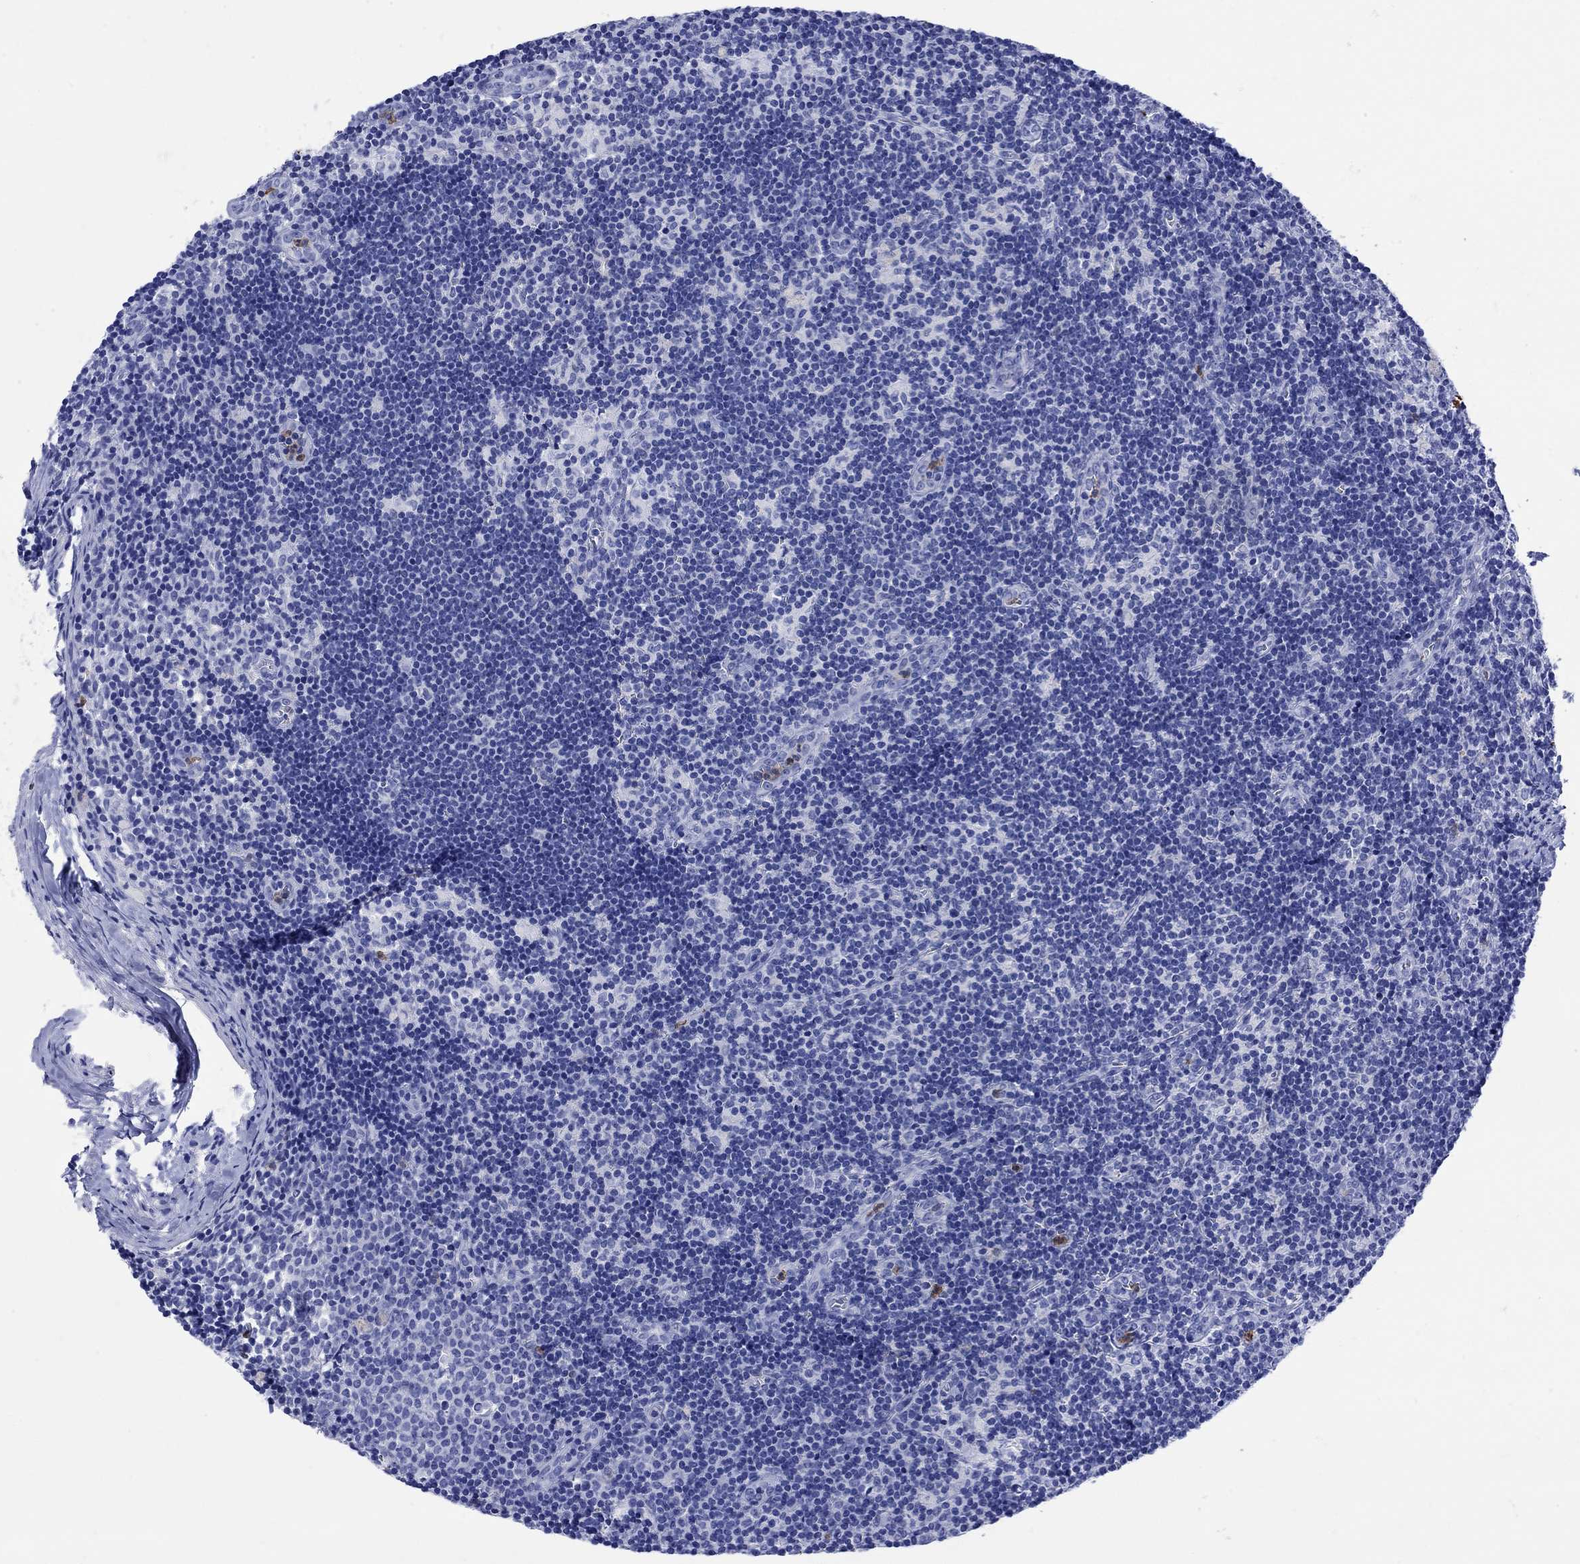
{"staining": {"intensity": "negative", "quantity": "none", "location": "none"}, "tissue": "lymph node", "cell_type": "Germinal center cells", "image_type": "normal", "snomed": [{"axis": "morphology", "description": "Normal tissue, NOS"}, {"axis": "topography", "description": "Lymph node"}], "caption": "DAB immunohistochemical staining of benign human lymph node shows no significant staining in germinal center cells.", "gene": "LINGO3", "patient": {"sex": "female", "age": 52}}